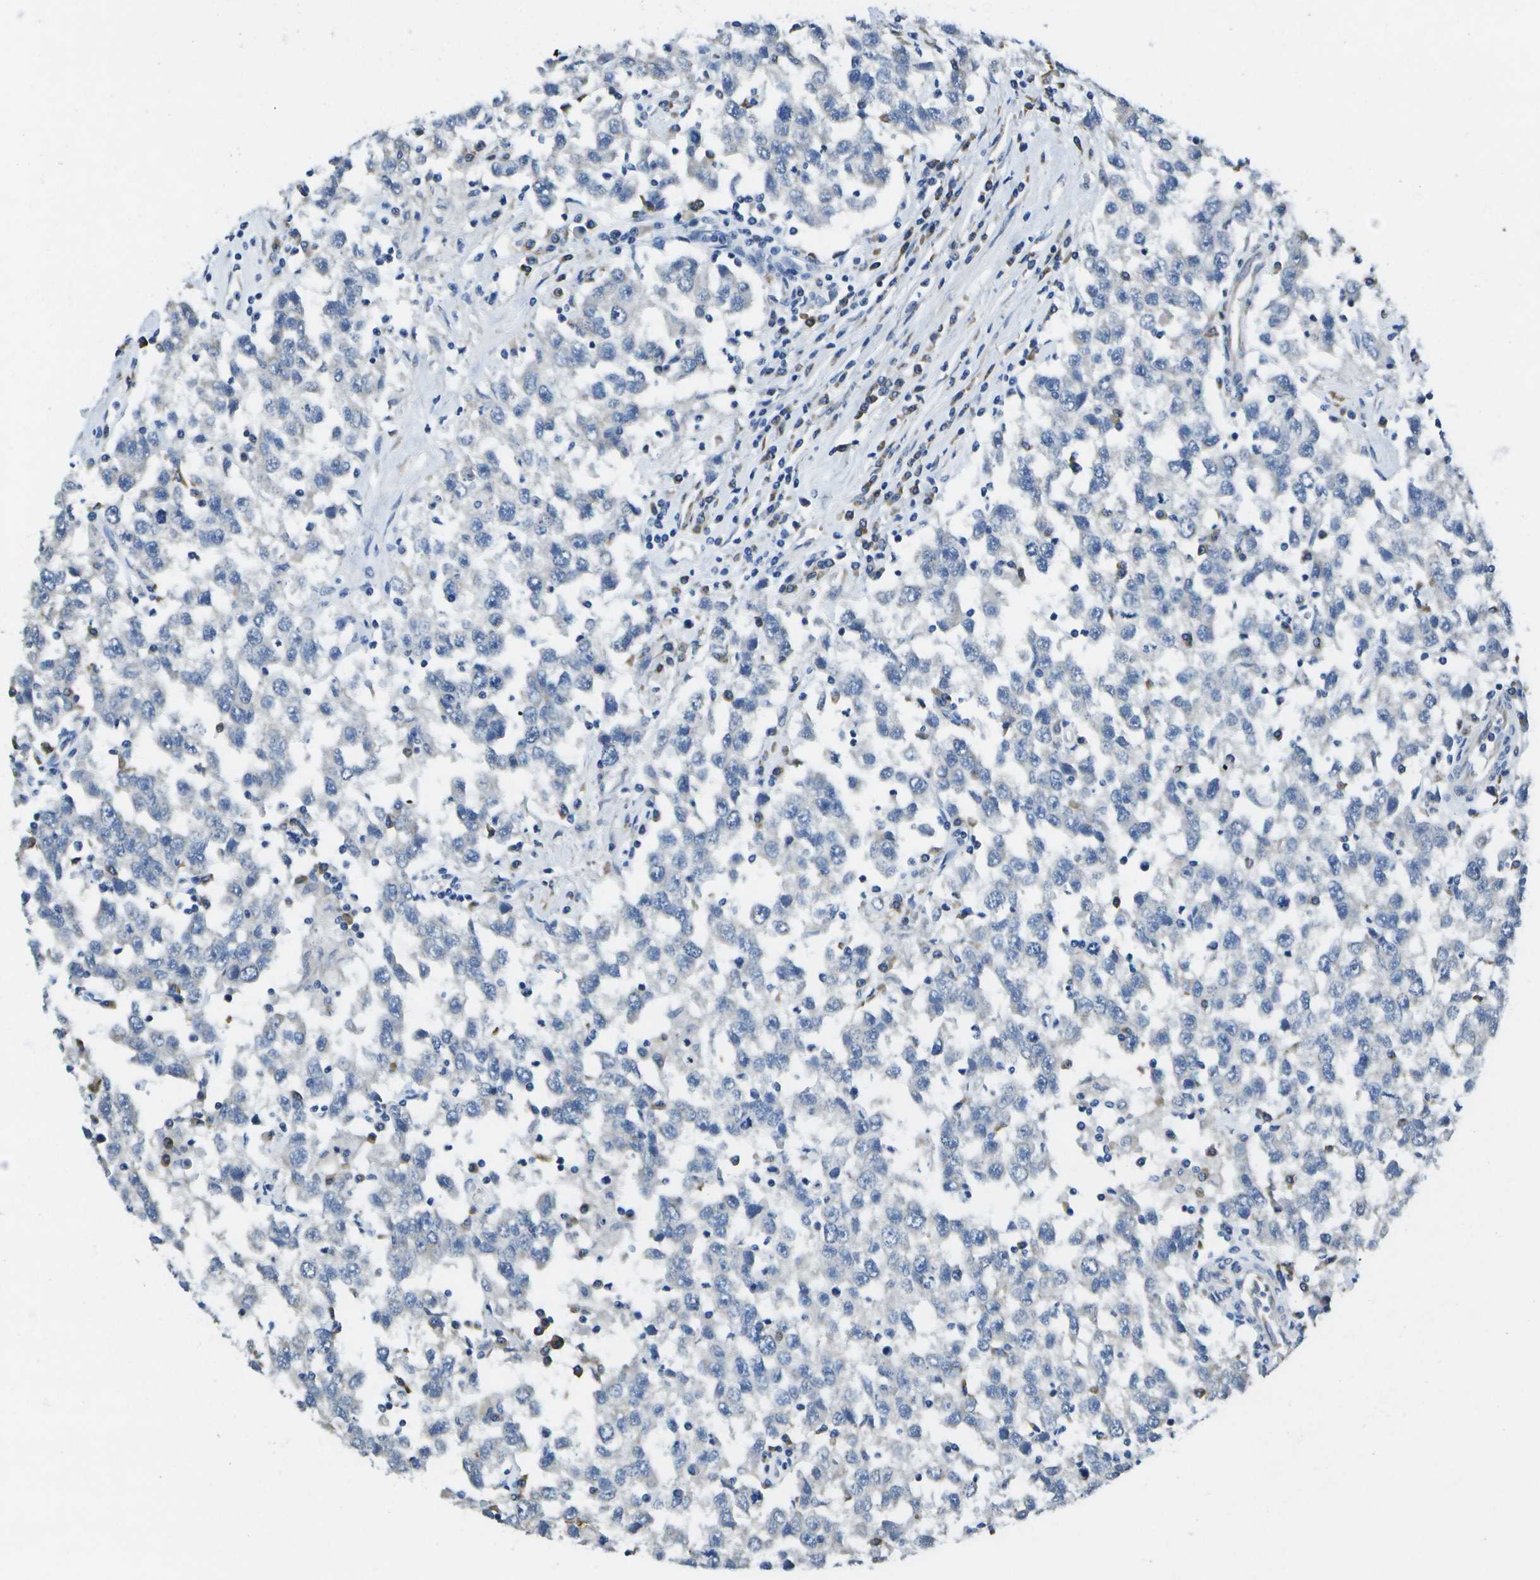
{"staining": {"intensity": "negative", "quantity": "none", "location": "none"}, "tissue": "testis cancer", "cell_type": "Tumor cells", "image_type": "cancer", "snomed": [{"axis": "morphology", "description": "Seminoma, NOS"}, {"axis": "topography", "description": "Testis"}], "caption": "Tumor cells are negative for brown protein staining in testis cancer.", "gene": "DSE", "patient": {"sex": "male", "age": 41}}